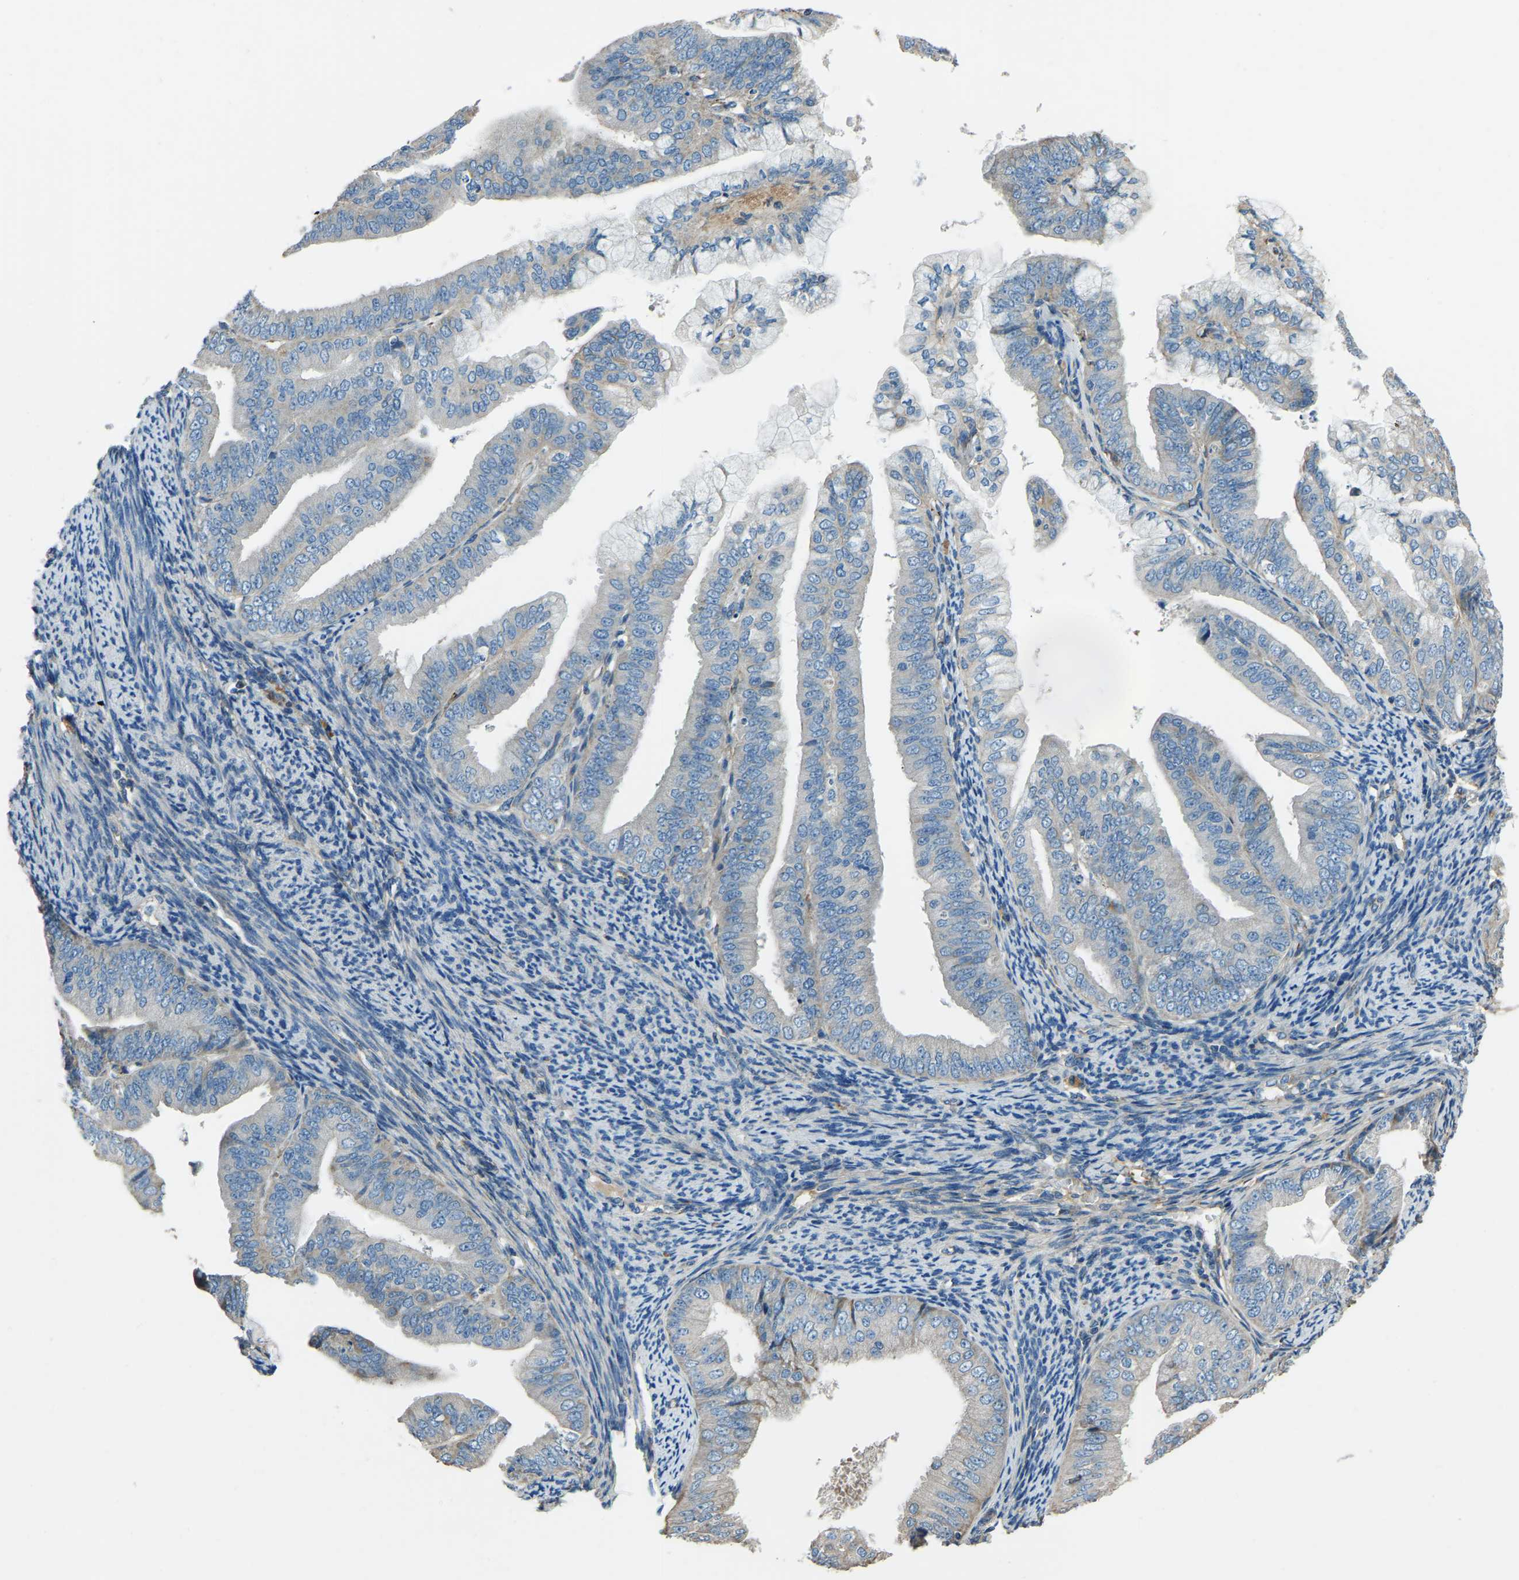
{"staining": {"intensity": "negative", "quantity": "none", "location": "none"}, "tissue": "endometrial cancer", "cell_type": "Tumor cells", "image_type": "cancer", "snomed": [{"axis": "morphology", "description": "Adenocarcinoma, NOS"}, {"axis": "topography", "description": "Endometrium"}], "caption": "Human endometrial adenocarcinoma stained for a protein using immunohistochemistry demonstrates no staining in tumor cells.", "gene": "COL3A1", "patient": {"sex": "female", "age": 63}}